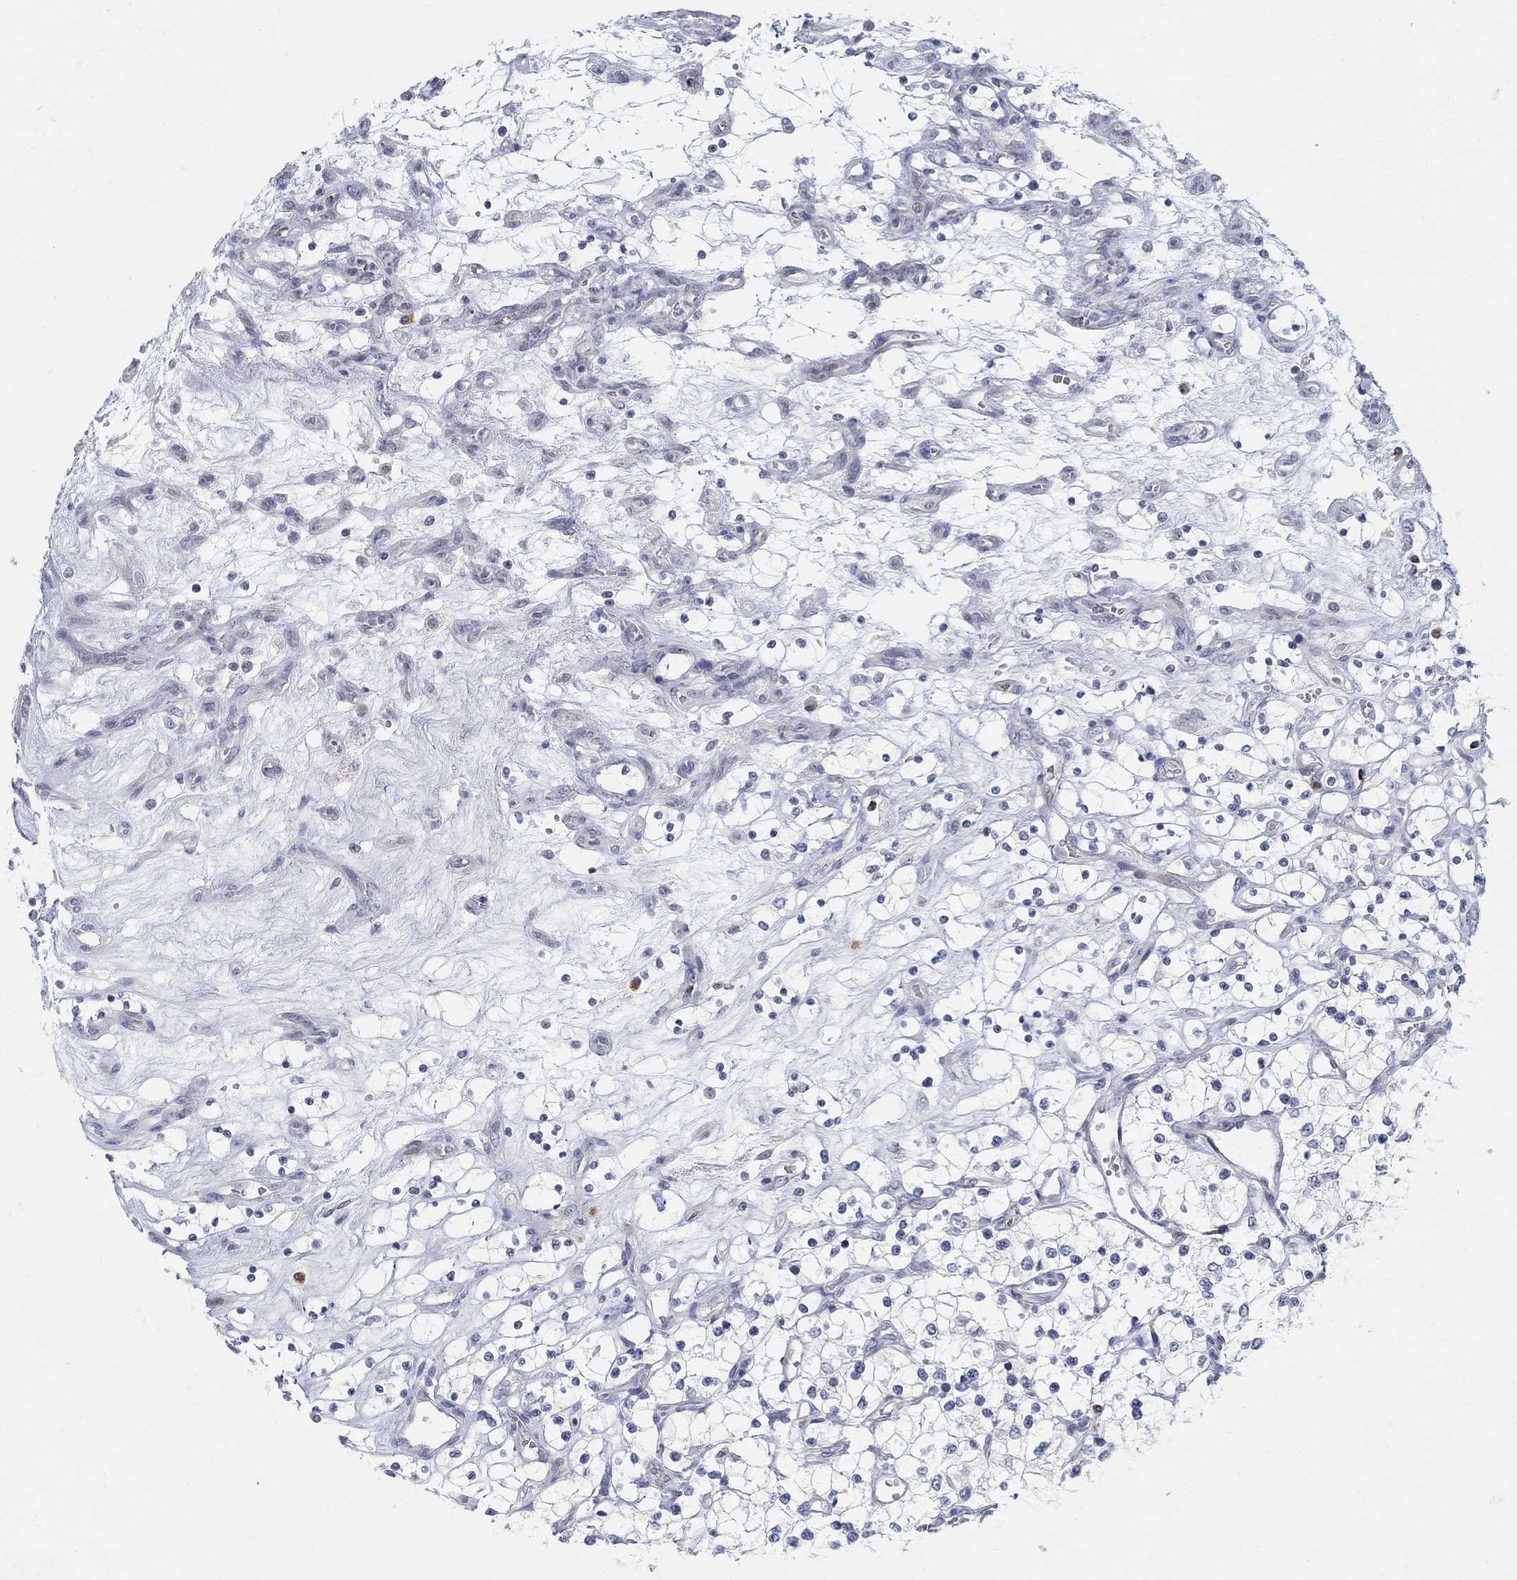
{"staining": {"intensity": "negative", "quantity": "none", "location": "none"}, "tissue": "renal cancer", "cell_type": "Tumor cells", "image_type": "cancer", "snomed": [{"axis": "morphology", "description": "Adenocarcinoma, NOS"}, {"axis": "topography", "description": "Kidney"}], "caption": "The immunohistochemistry micrograph has no significant positivity in tumor cells of adenocarcinoma (renal) tissue.", "gene": "ANO7", "patient": {"sex": "female", "age": 69}}